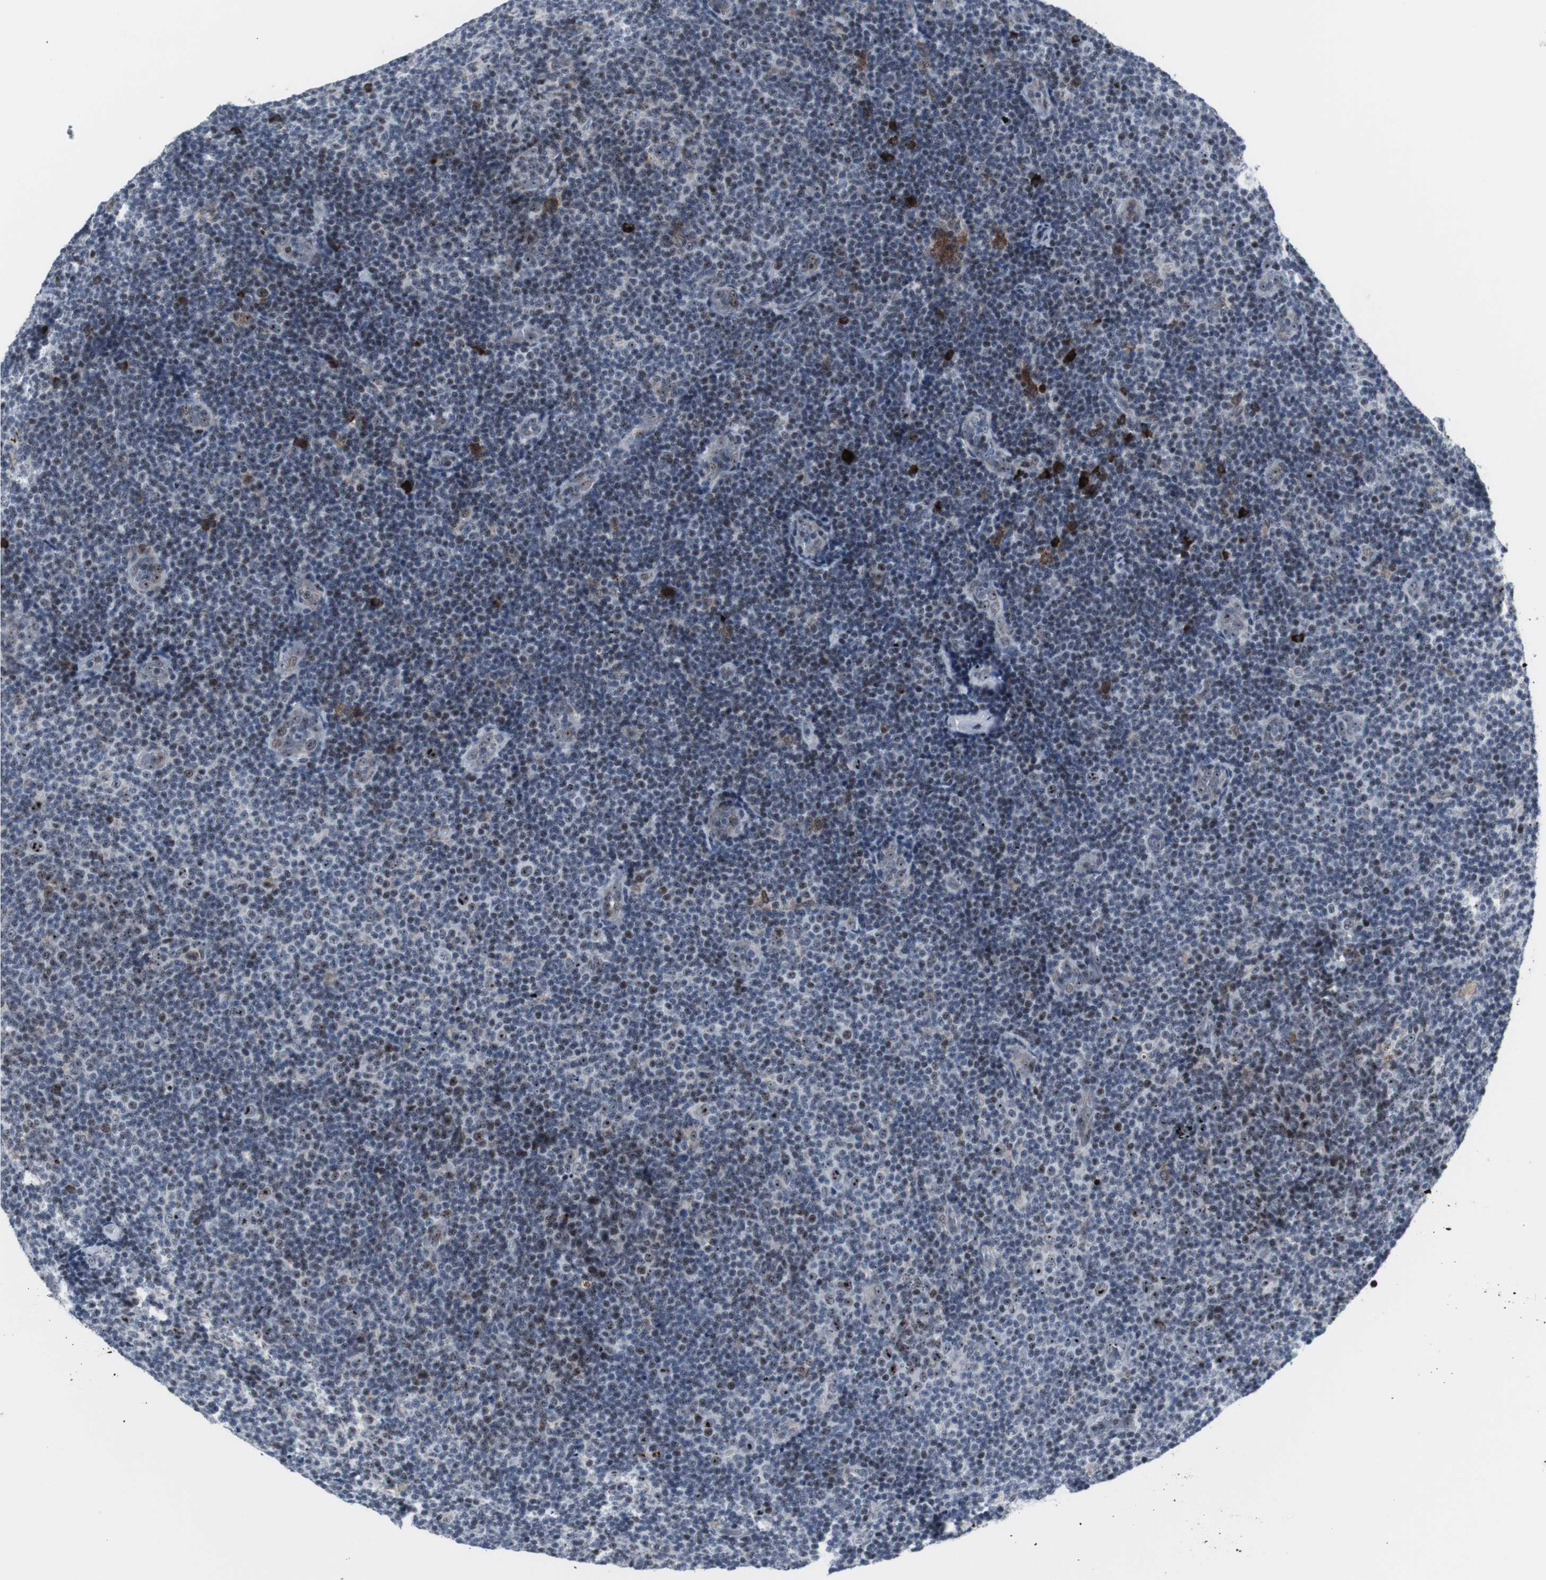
{"staining": {"intensity": "weak", "quantity": "<25%", "location": "nuclear"}, "tissue": "lymphoma", "cell_type": "Tumor cells", "image_type": "cancer", "snomed": [{"axis": "morphology", "description": "Malignant lymphoma, non-Hodgkin's type, Low grade"}, {"axis": "topography", "description": "Lymph node"}], "caption": "Immunohistochemical staining of low-grade malignant lymphoma, non-Hodgkin's type shows no significant positivity in tumor cells. (DAB (3,3'-diaminobenzidine) IHC visualized using brightfield microscopy, high magnification).", "gene": "DOK1", "patient": {"sex": "male", "age": 83}}